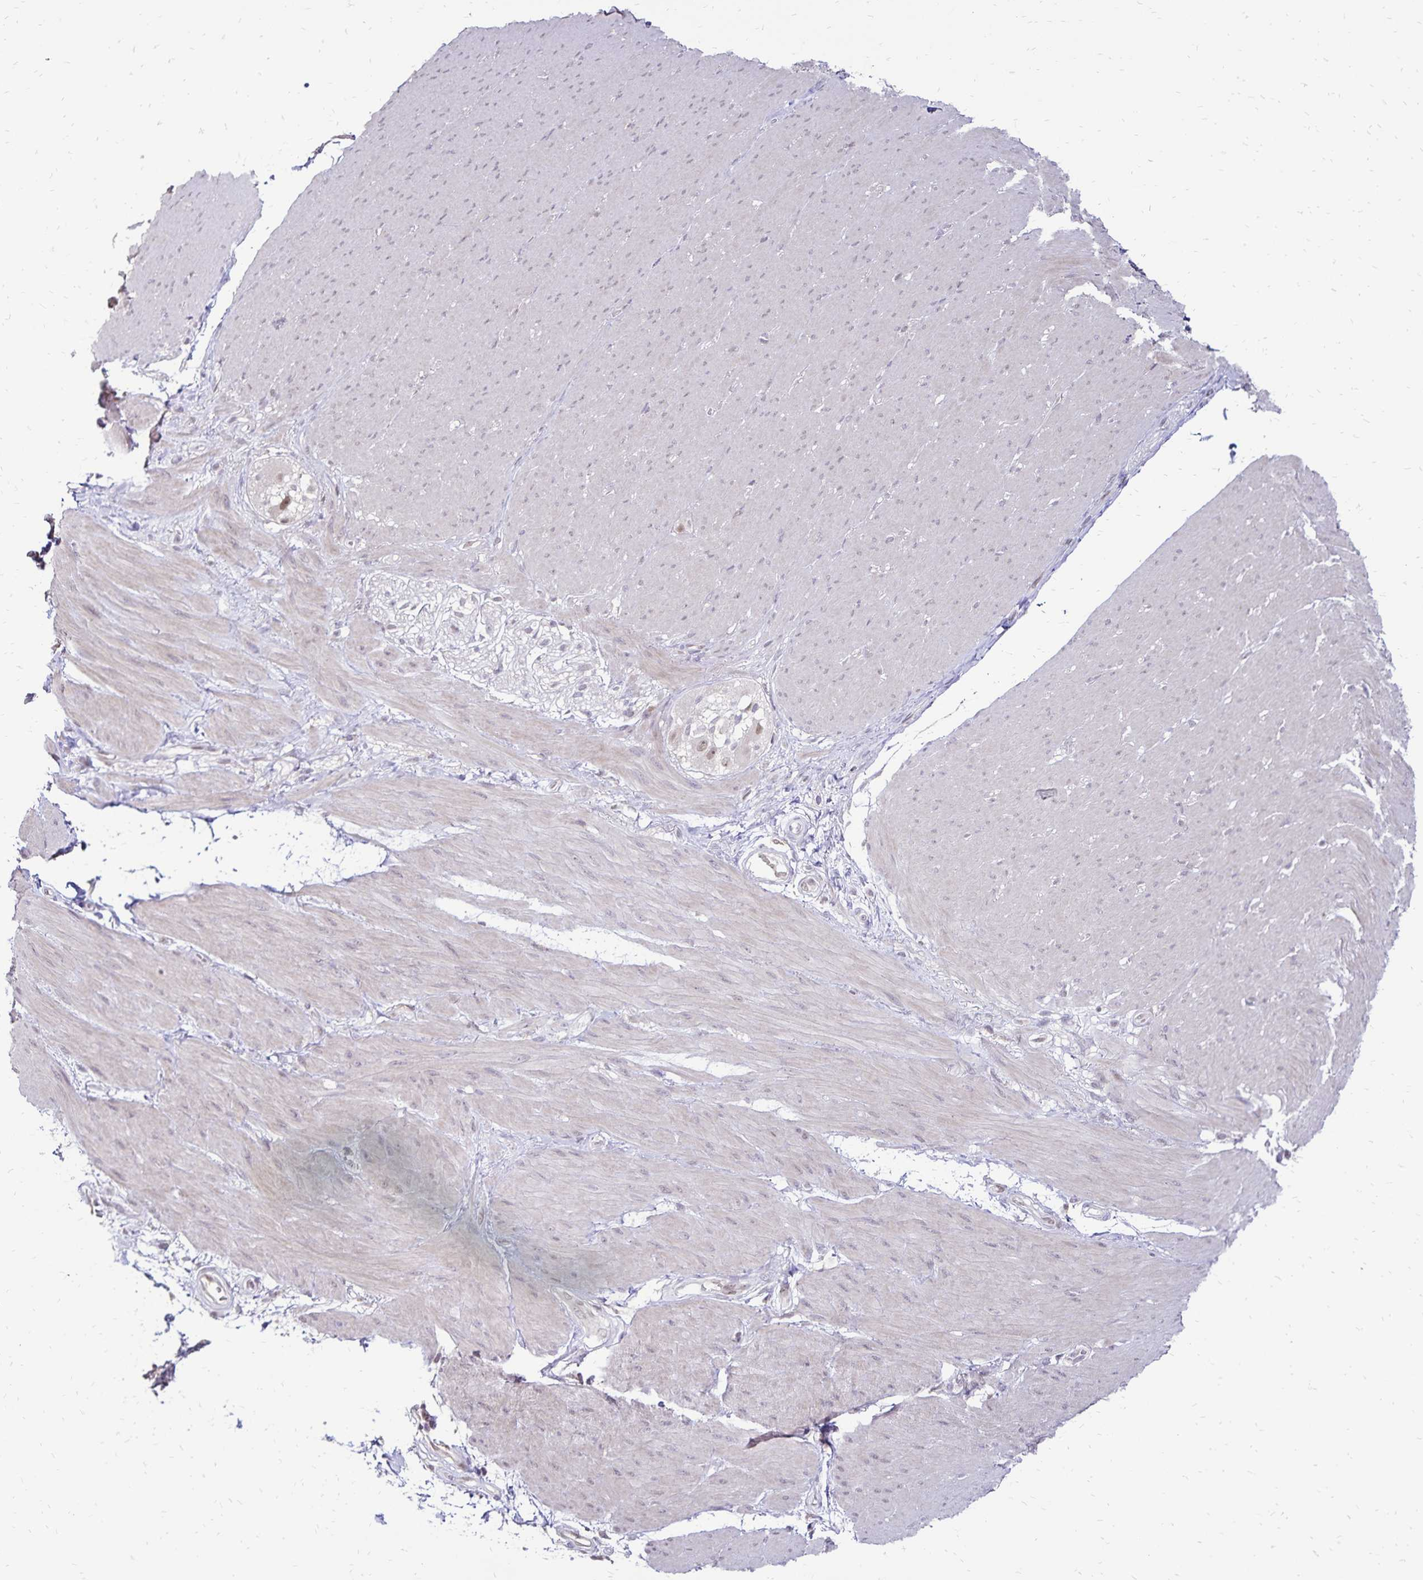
{"staining": {"intensity": "negative", "quantity": "none", "location": "none"}, "tissue": "smooth muscle", "cell_type": "Smooth muscle cells", "image_type": "normal", "snomed": [{"axis": "morphology", "description": "Normal tissue, NOS"}, {"axis": "topography", "description": "Smooth muscle"}, {"axis": "topography", "description": "Rectum"}], "caption": "The micrograph demonstrates no staining of smooth muscle cells in normal smooth muscle.", "gene": "POLB", "patient": {"sex": "male", "age": 53}}